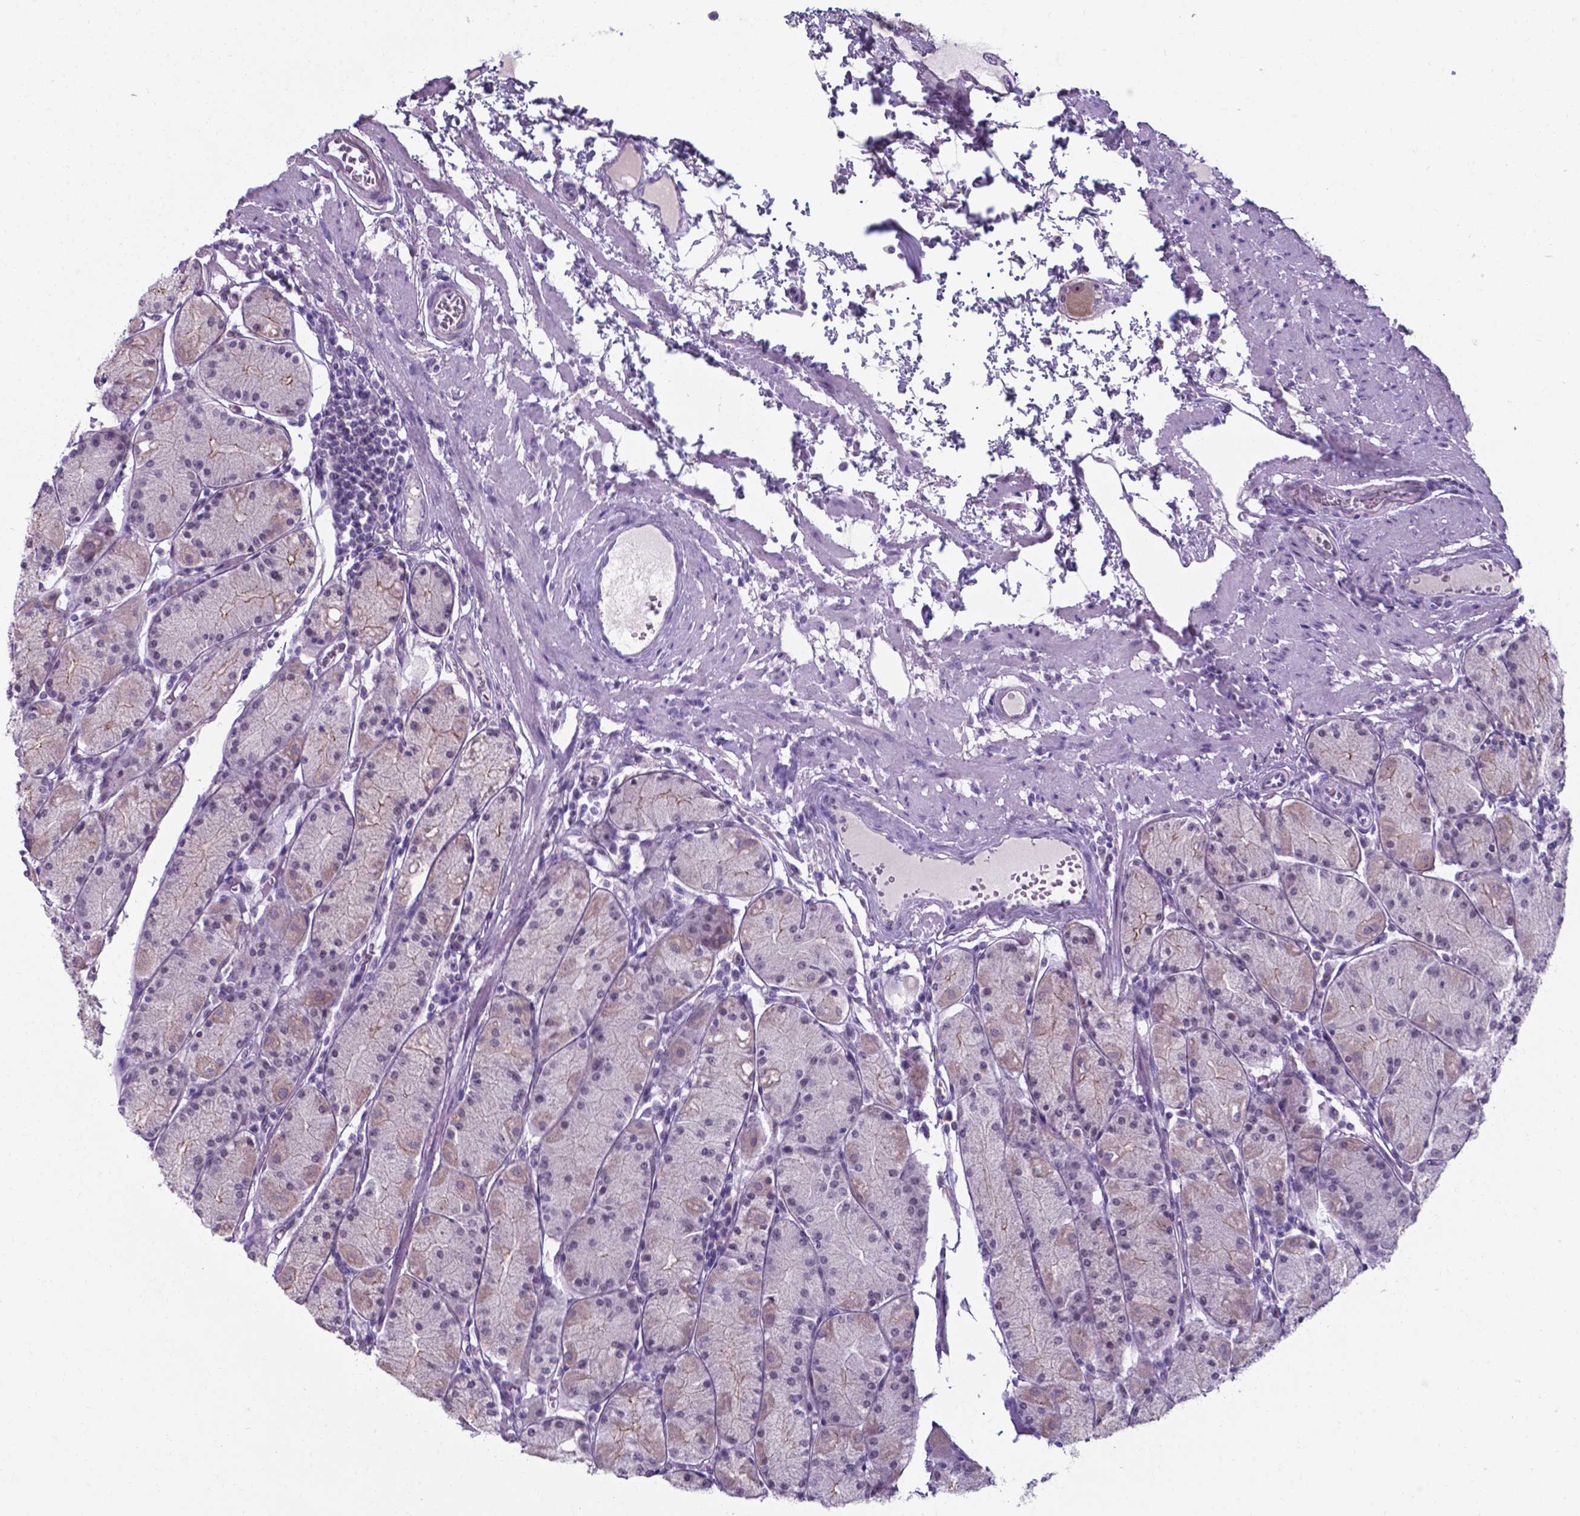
{"staining": {"intensity": "moderate", "quantity": "25%-75%", "location": "cytoplasmic/membranous"}, "tissue": "stomach", "cell_type": "Glandular cells", "image_type": "normal", "snomed": [{"axis": "morphology", "description": "Normal tissue, NOS"}, {"axis": "topography", "description": "Stomach, upper"}], "caption": "Protein staining demonstrates moderate cytoplasmic/membranous expression in about 25%-75% of glandular cells in benign stomach. (Brightfield microscopy of DAB IHC at high magnification).", "gene": "AP5B1", "patient": {"sex": "male", "age": 69}}